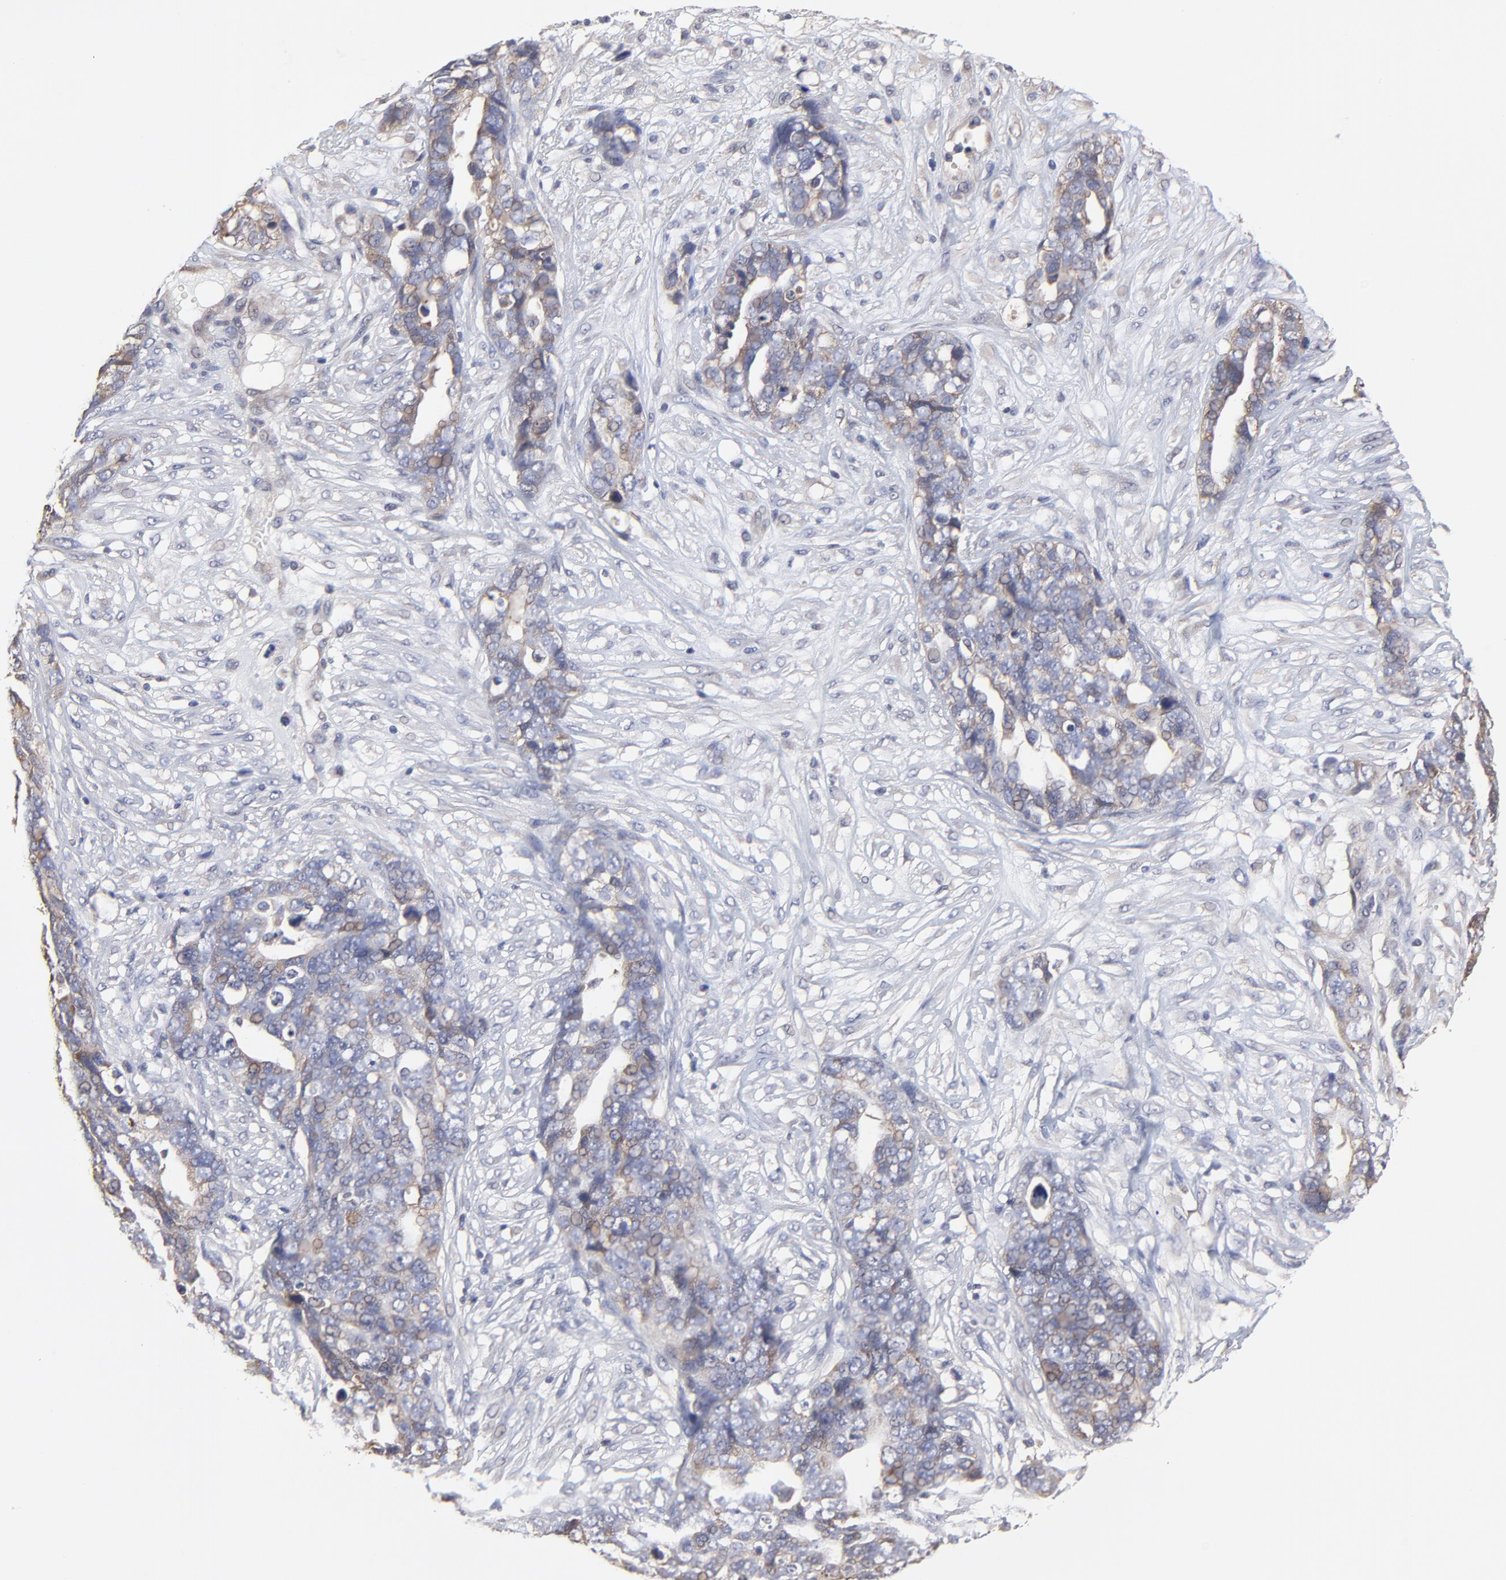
{"staining": {"intensity": "weak", "quantity": ">75%", "location": "cytoplasmic/membranous"}, "tissue": "ovarian cancer", "cell_type": "Tumor cells", "image_type": "cancer", "snomed": [{"axis": "morphology", "description": "Normal tissue, NOS"}, {"axis": "morphology", "description": "Cystadenocarcinoma, serous, NOS"}, {"axis": "topography", "description": "Fallopian tube"}, {"axis": "topography", "description": "Ovary"}], "caption": "Ovarian cancer tissue exhibits weak cytoplasmic/membranous positivity in approximately >75% of tumor cells", "gene": "CCT2", "patient": {"sex": "female", "age": 56}}